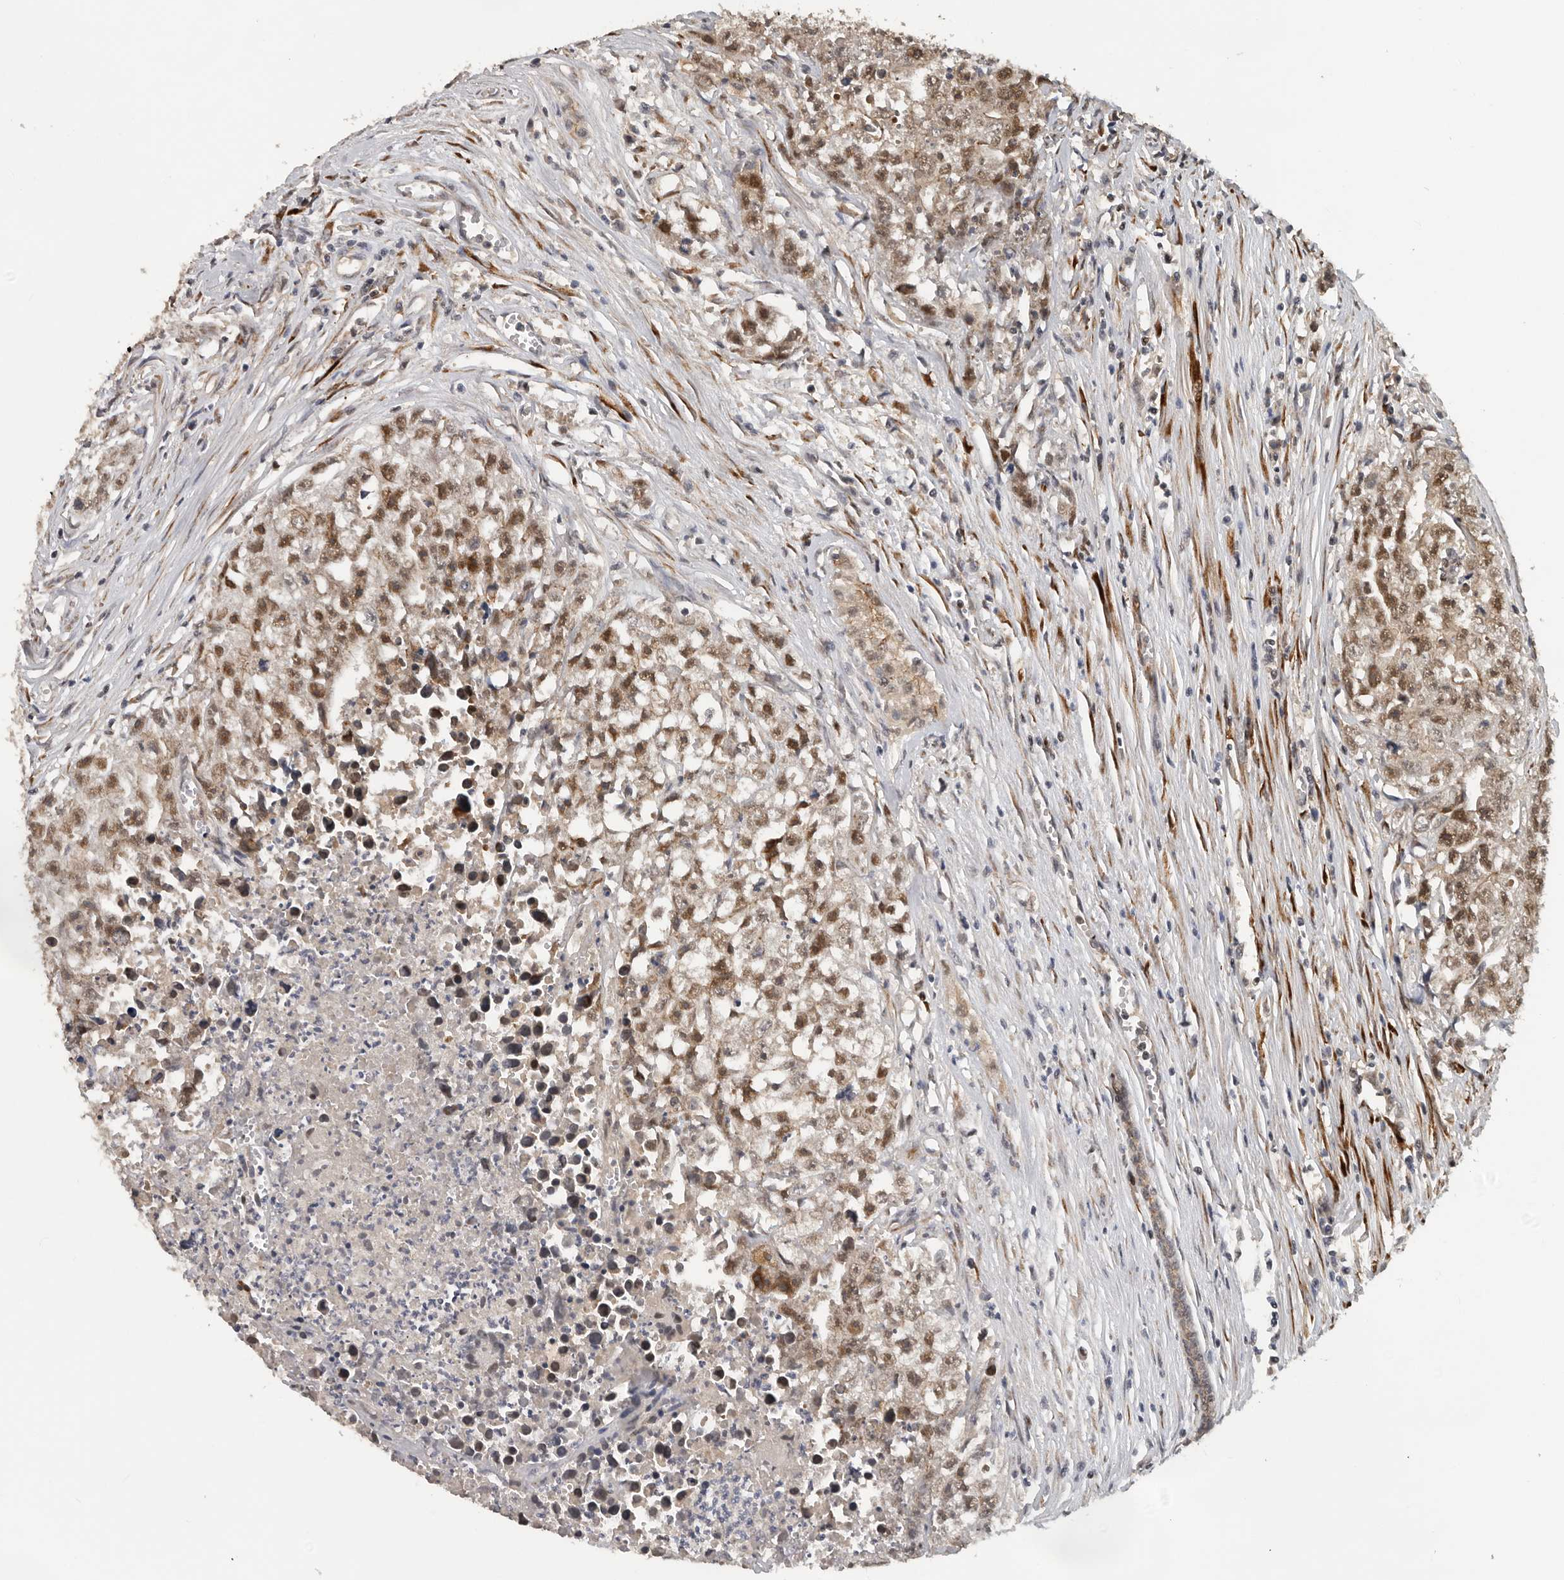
{"staining": {"intensity": "moderate", "quantity": ">75%", "location": "cytoplasmic/membranous,nuclear"}, "tissue": "testis cancer", "cell_type": "Tumor cells", "image_type": "cancer", "snomed": [{"axis": "morphology", "description": "Seminoma, NOS"}, {"axis": "morphology", "description": "Carcinoma, Embryonal, NOS"}, {"axis": "topography", "description": "Testis"}], "caption": "DAB immunohistochemical staining of human testis cancer shows moderate cytoplasmic/membranous and nuclear protein expression in approximately >75% of tumor cells.", "gene": "HENMT1", "patient": {"sex": "male", "age": 43}}